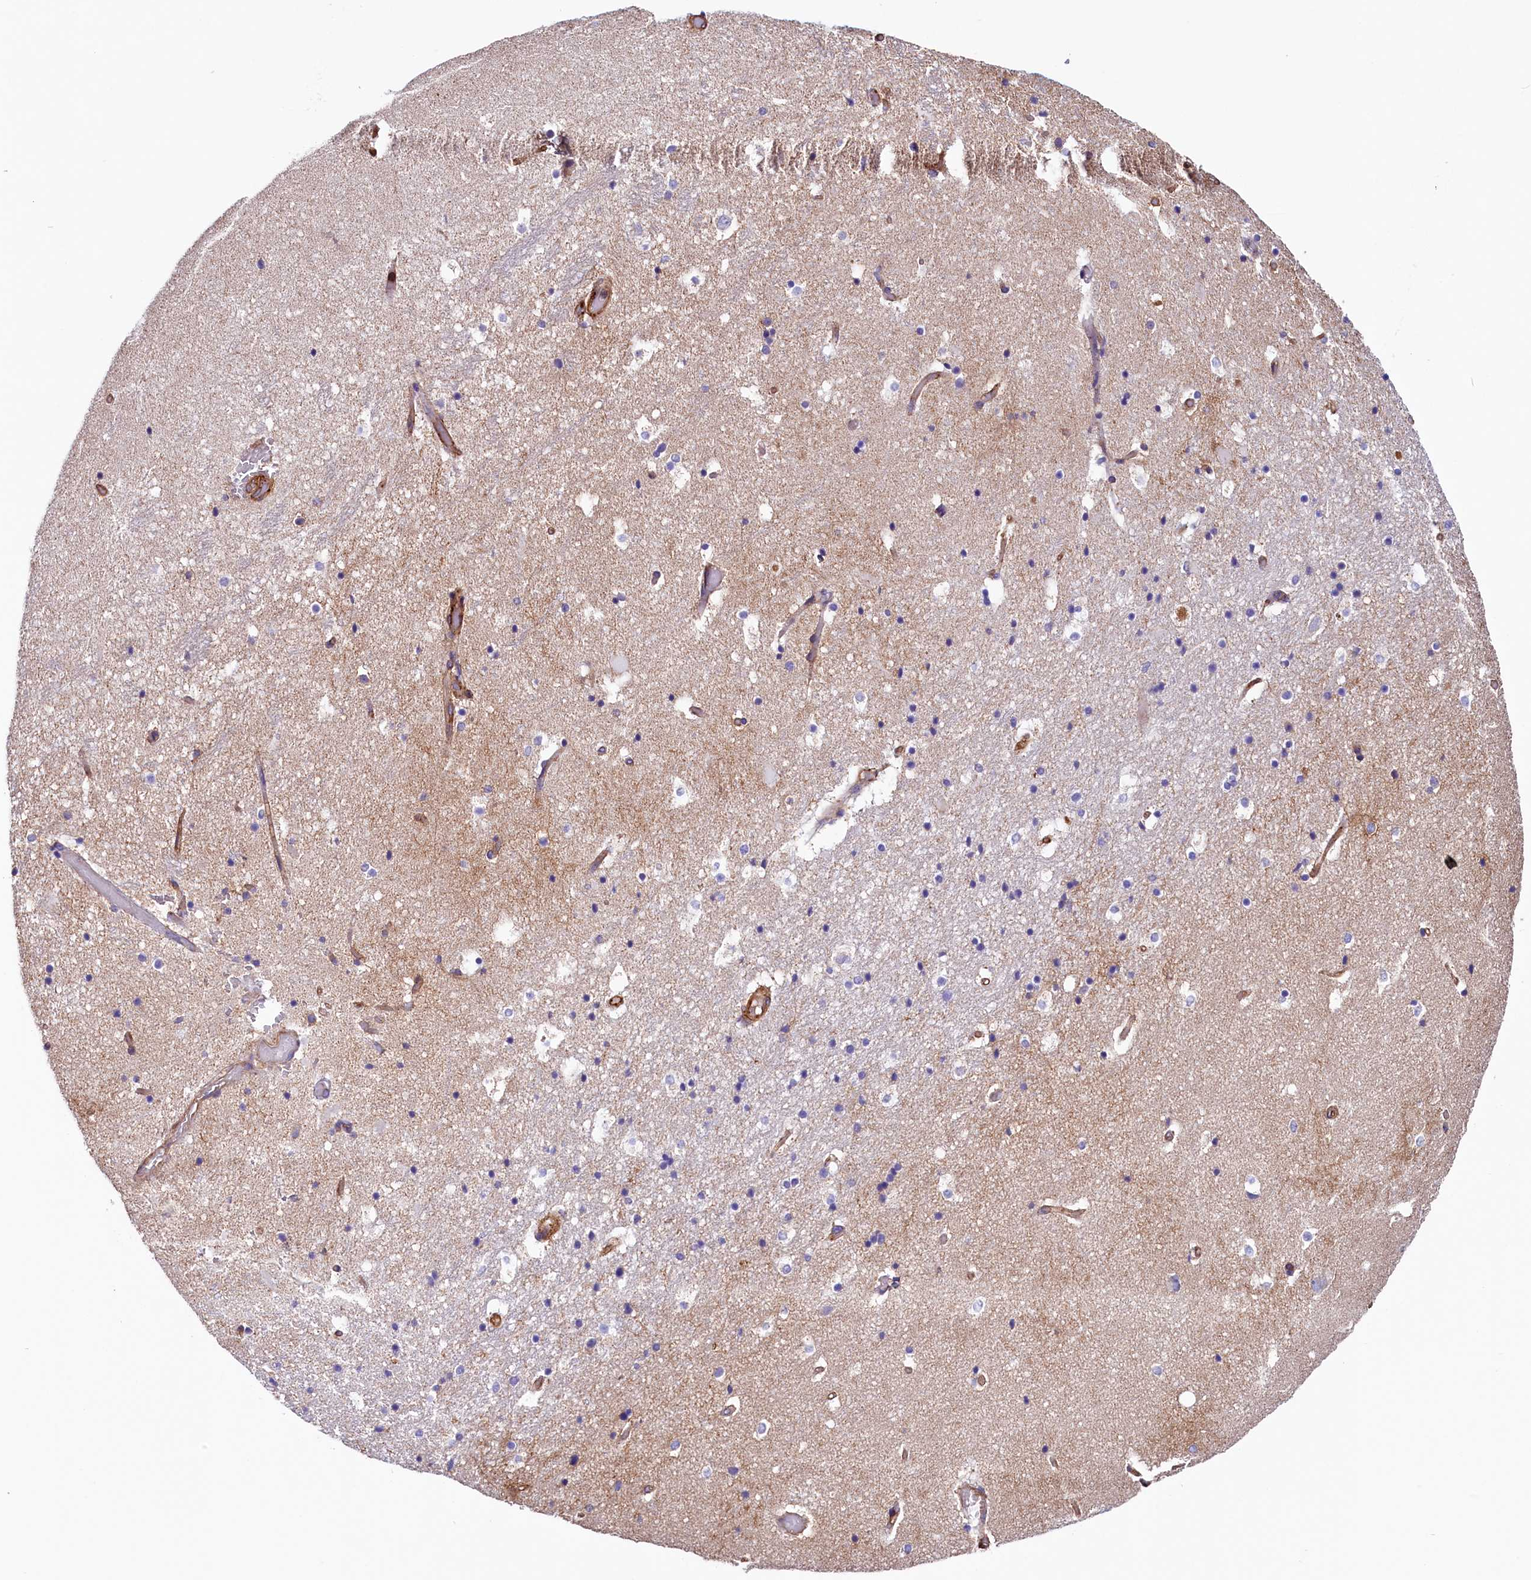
{"staining": {"intensity": "negative", "quantity": "none", "location": "none"}, "tissue": "hippocampus", "cell_type": "Glial cells", "image_type": "normal", "snomed": [{"axis": "morphology", "description": "Normal tissue, NOS"}, {"axis": "topography", "description": "Hippocampus"}], "caption": "This image is of unremarkable hippocampus stained with IHC to label a protein in brown with the nuclei are counter-stained blue. There is no staining in glial cells. (DAB immunohistochemistry with hematoxylin counter stain).", "gene": "ATP2B4", "patient": {"sex": "female", "age": 52}}